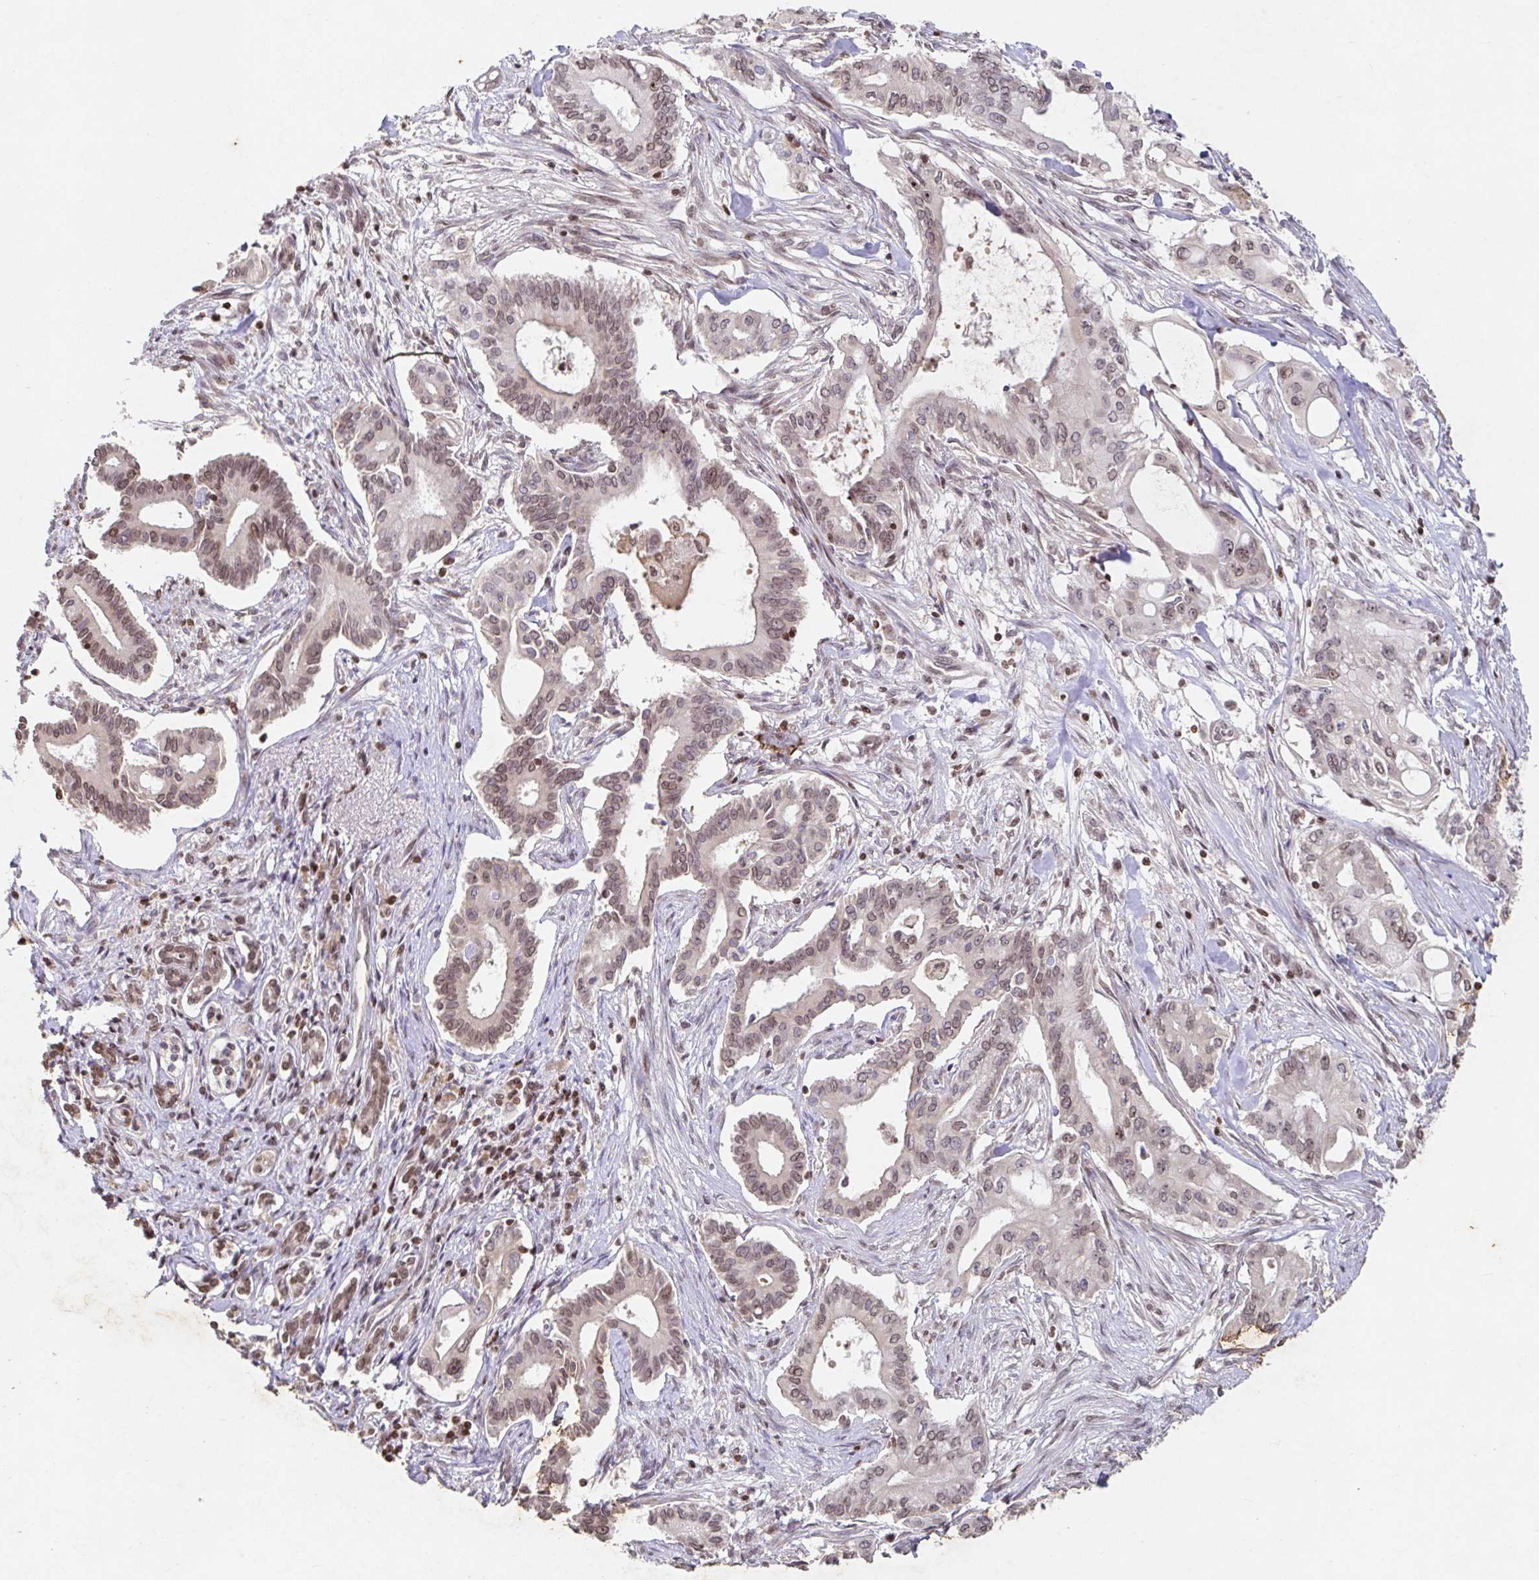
{"staining": {"intensity": "moderate", "quantity": ">75%", "location": "nuclear"}, "tissue": "pancreatic cancer", "cell_type": "Tumor cells", "image_type": "cancer", "snomed": [{"axis": "morphology", "description": "Adenocarcinoma, NOS"}, {"axis": "topography", "description": "Pancreas"}], "caption": "A brown stain shows moderate nuclear positivity of a protein in human pancreatic cancer (adenocarcinoma) tumor cells.", "gene": "C19orf53", "patient": {"sex": "female", "age": 68}}